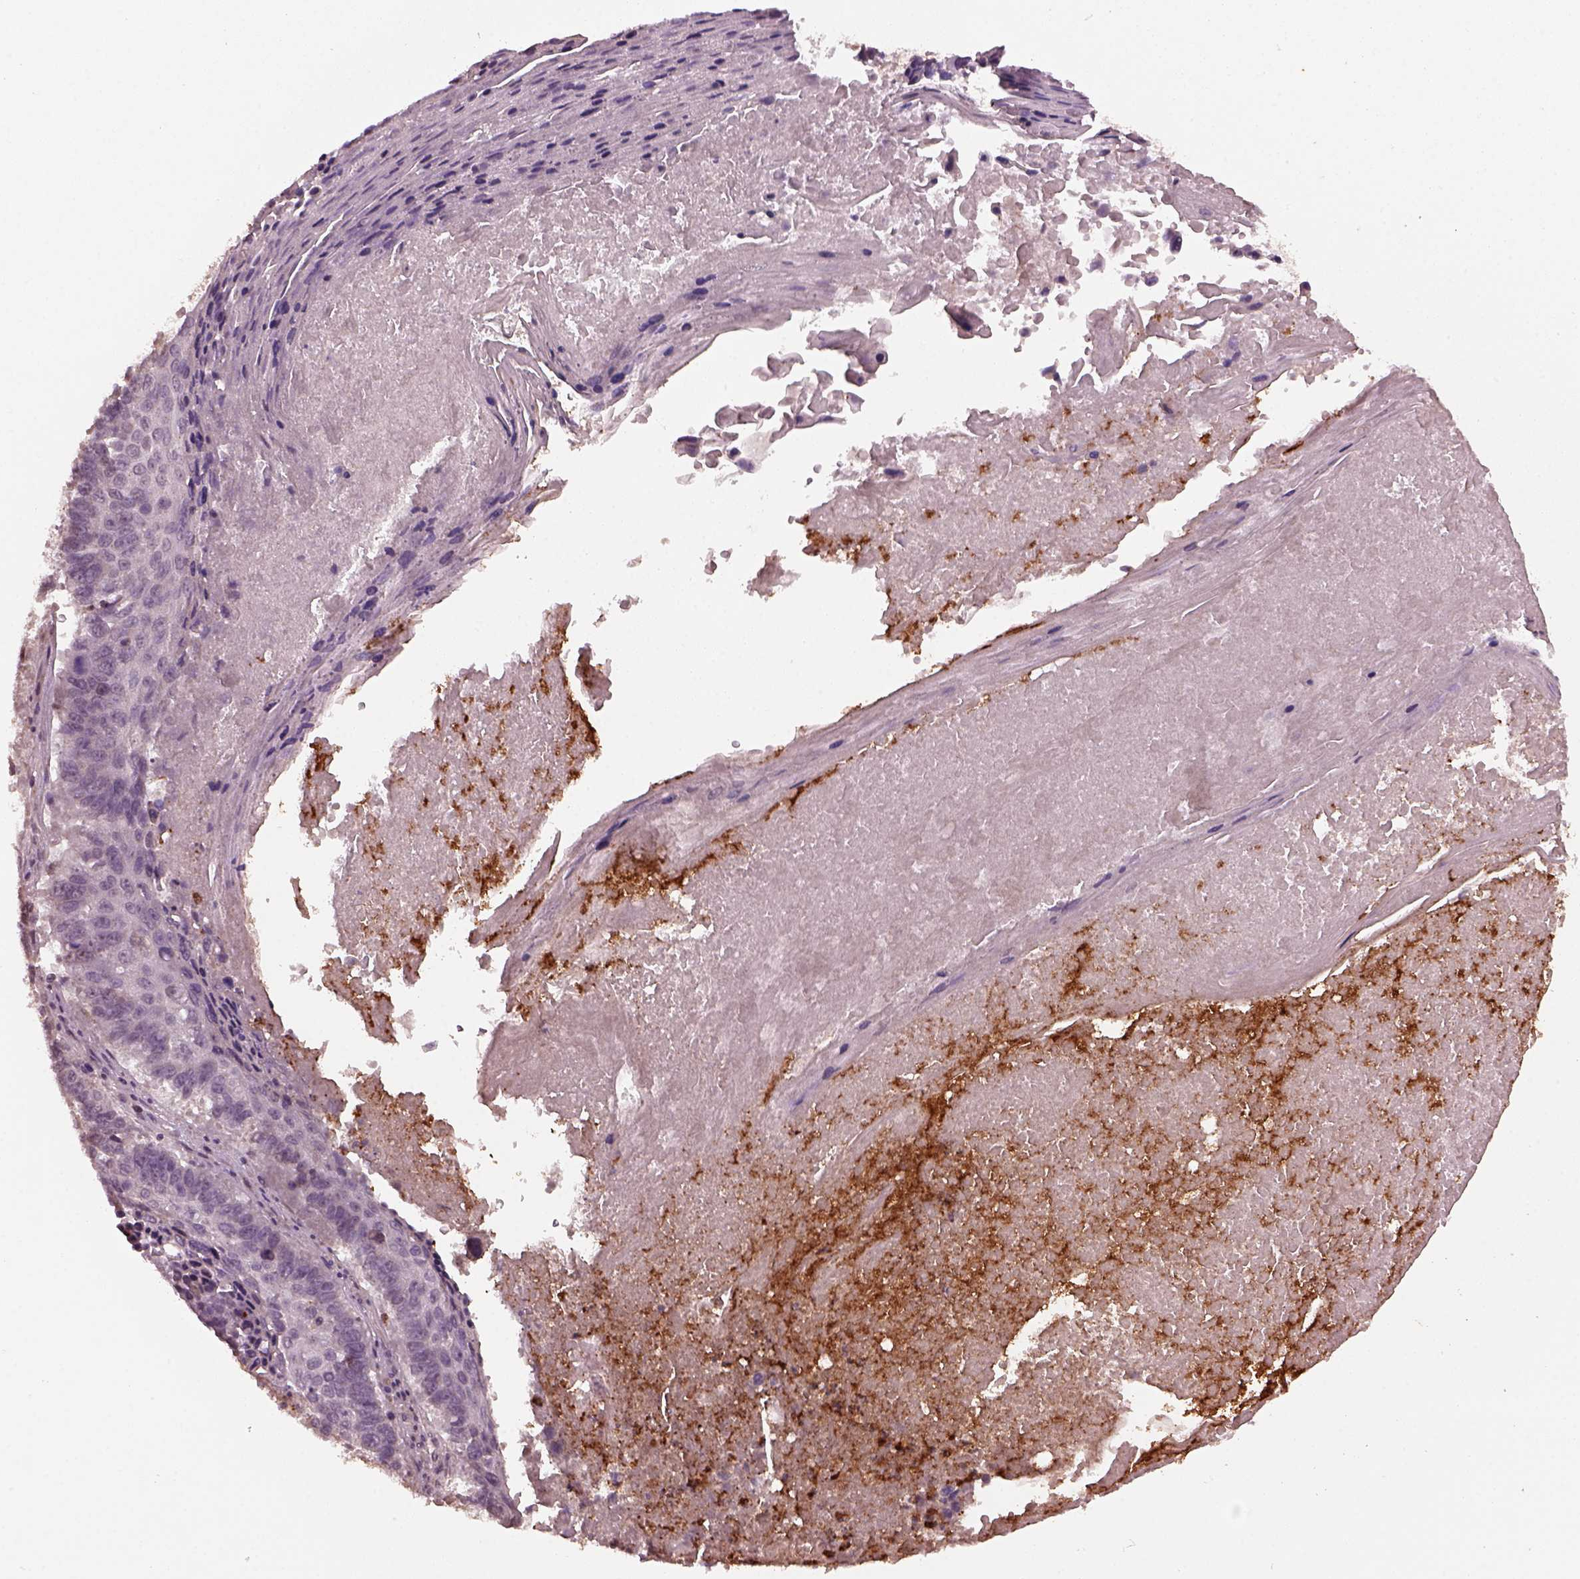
{"staining": {"intensity": "negative", "quantity": "none", "location": "none"}, "tissue": "lung cancer", "cell_type": "Tumor cells", "image_type": "cancer", "snomed": [{"axis": "morphology", "description": "Squamous cell carcinoma, NOS"}, {"axis": "topography", "description": "Lung"}], "caption": "Lung cancer was stained to show a protein in brown. There is no significant expression in tumor cells.", "gene": "RUFY3", "patient": {"sex": "male", "age": 73}}